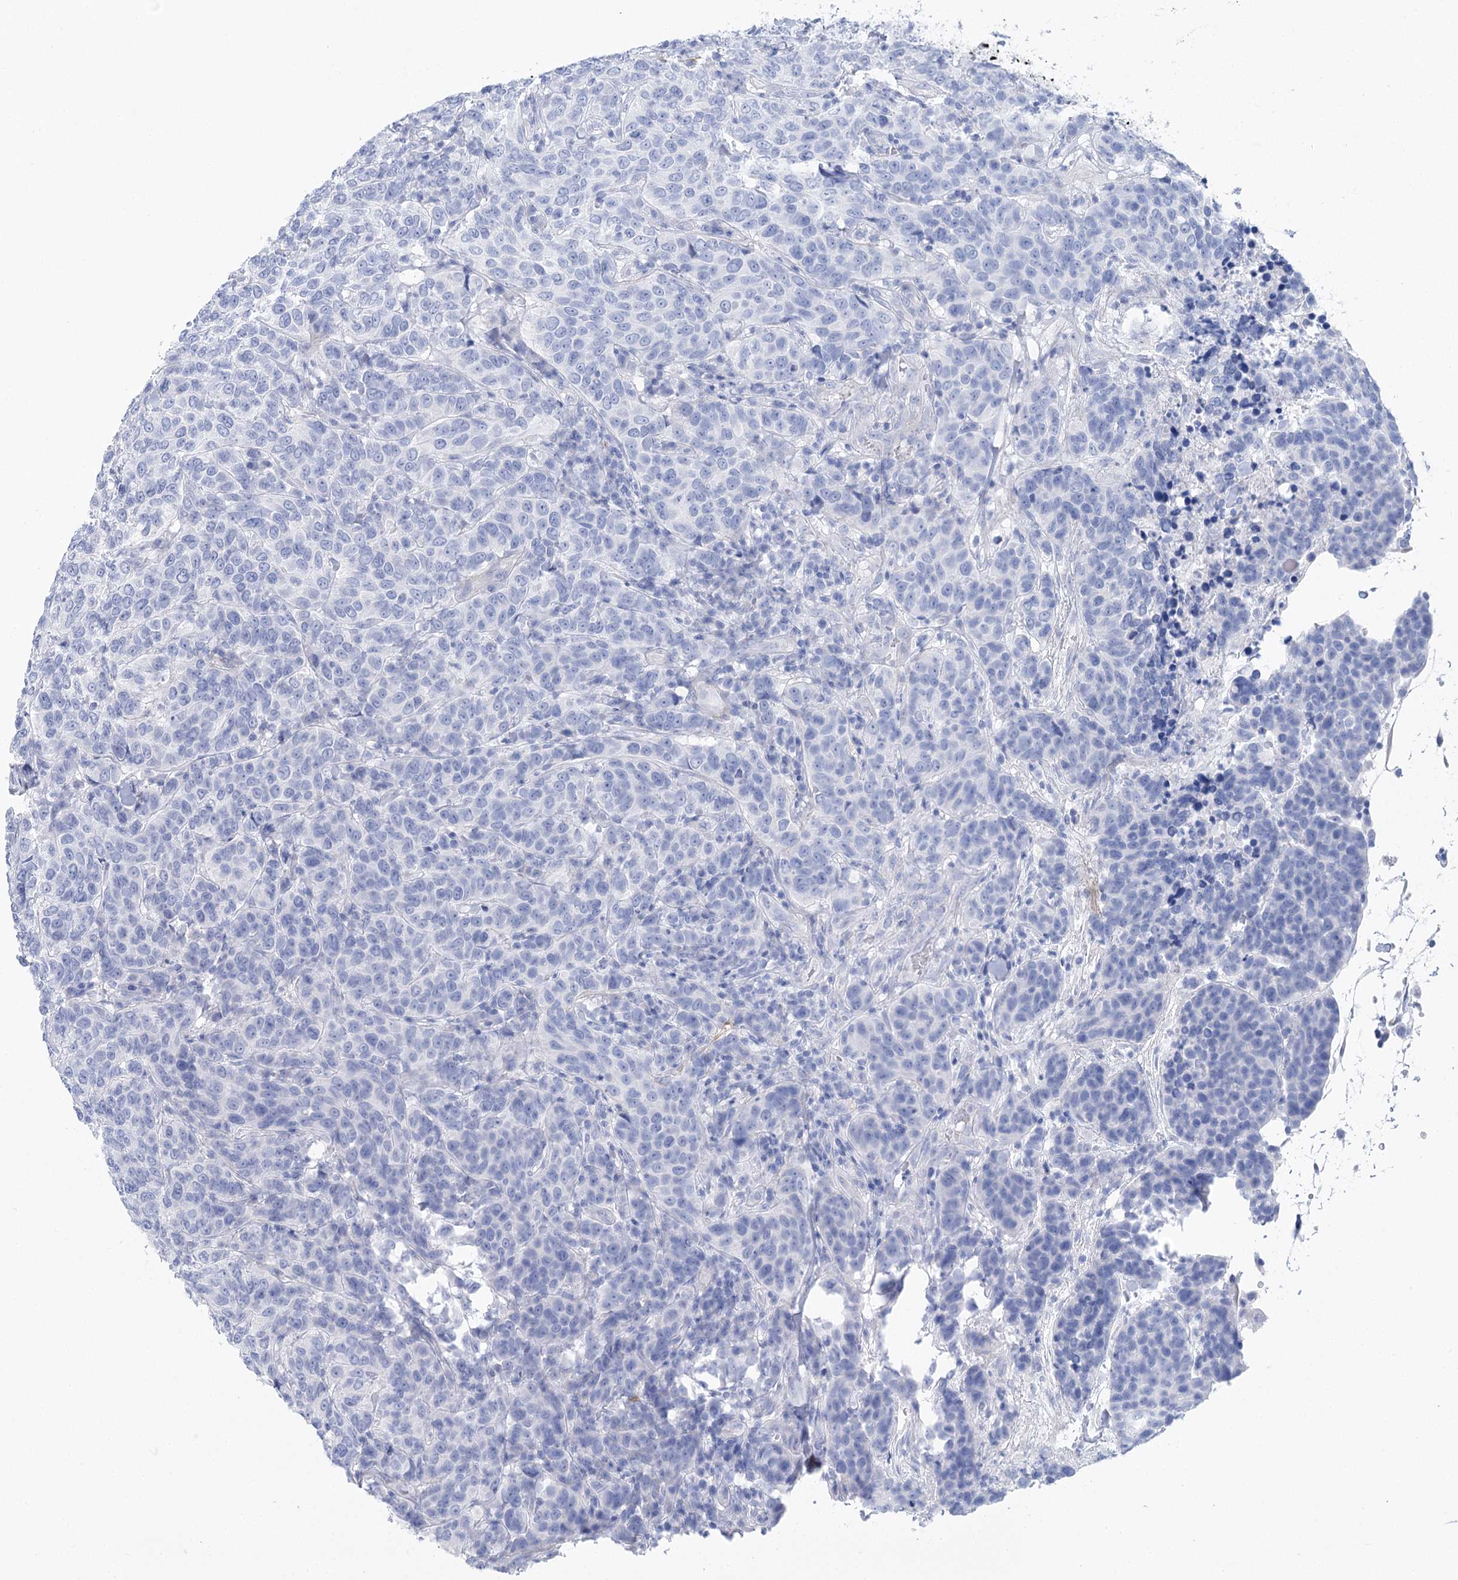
{"staining": {"intensity": "negative", "quantity": "none", "location": "none"}, "tissue": "breast cancer", "cell_type": "Tumor cells", "image_type": "cancer", "snomed": [{"axis": "morphology", "description": "Duct carcinoma"}, {"axis": "topography", "description": "Breast"}], "caption": "An IHC histopathology image of breast cancer (infiltrating ductal carcinoma) is shown. There is no staining in tumor cells of breast cancer (infiltrating ductal carcinoma).", "gene": "CSN3", "patient": {"sex": "female", "age": 55}}